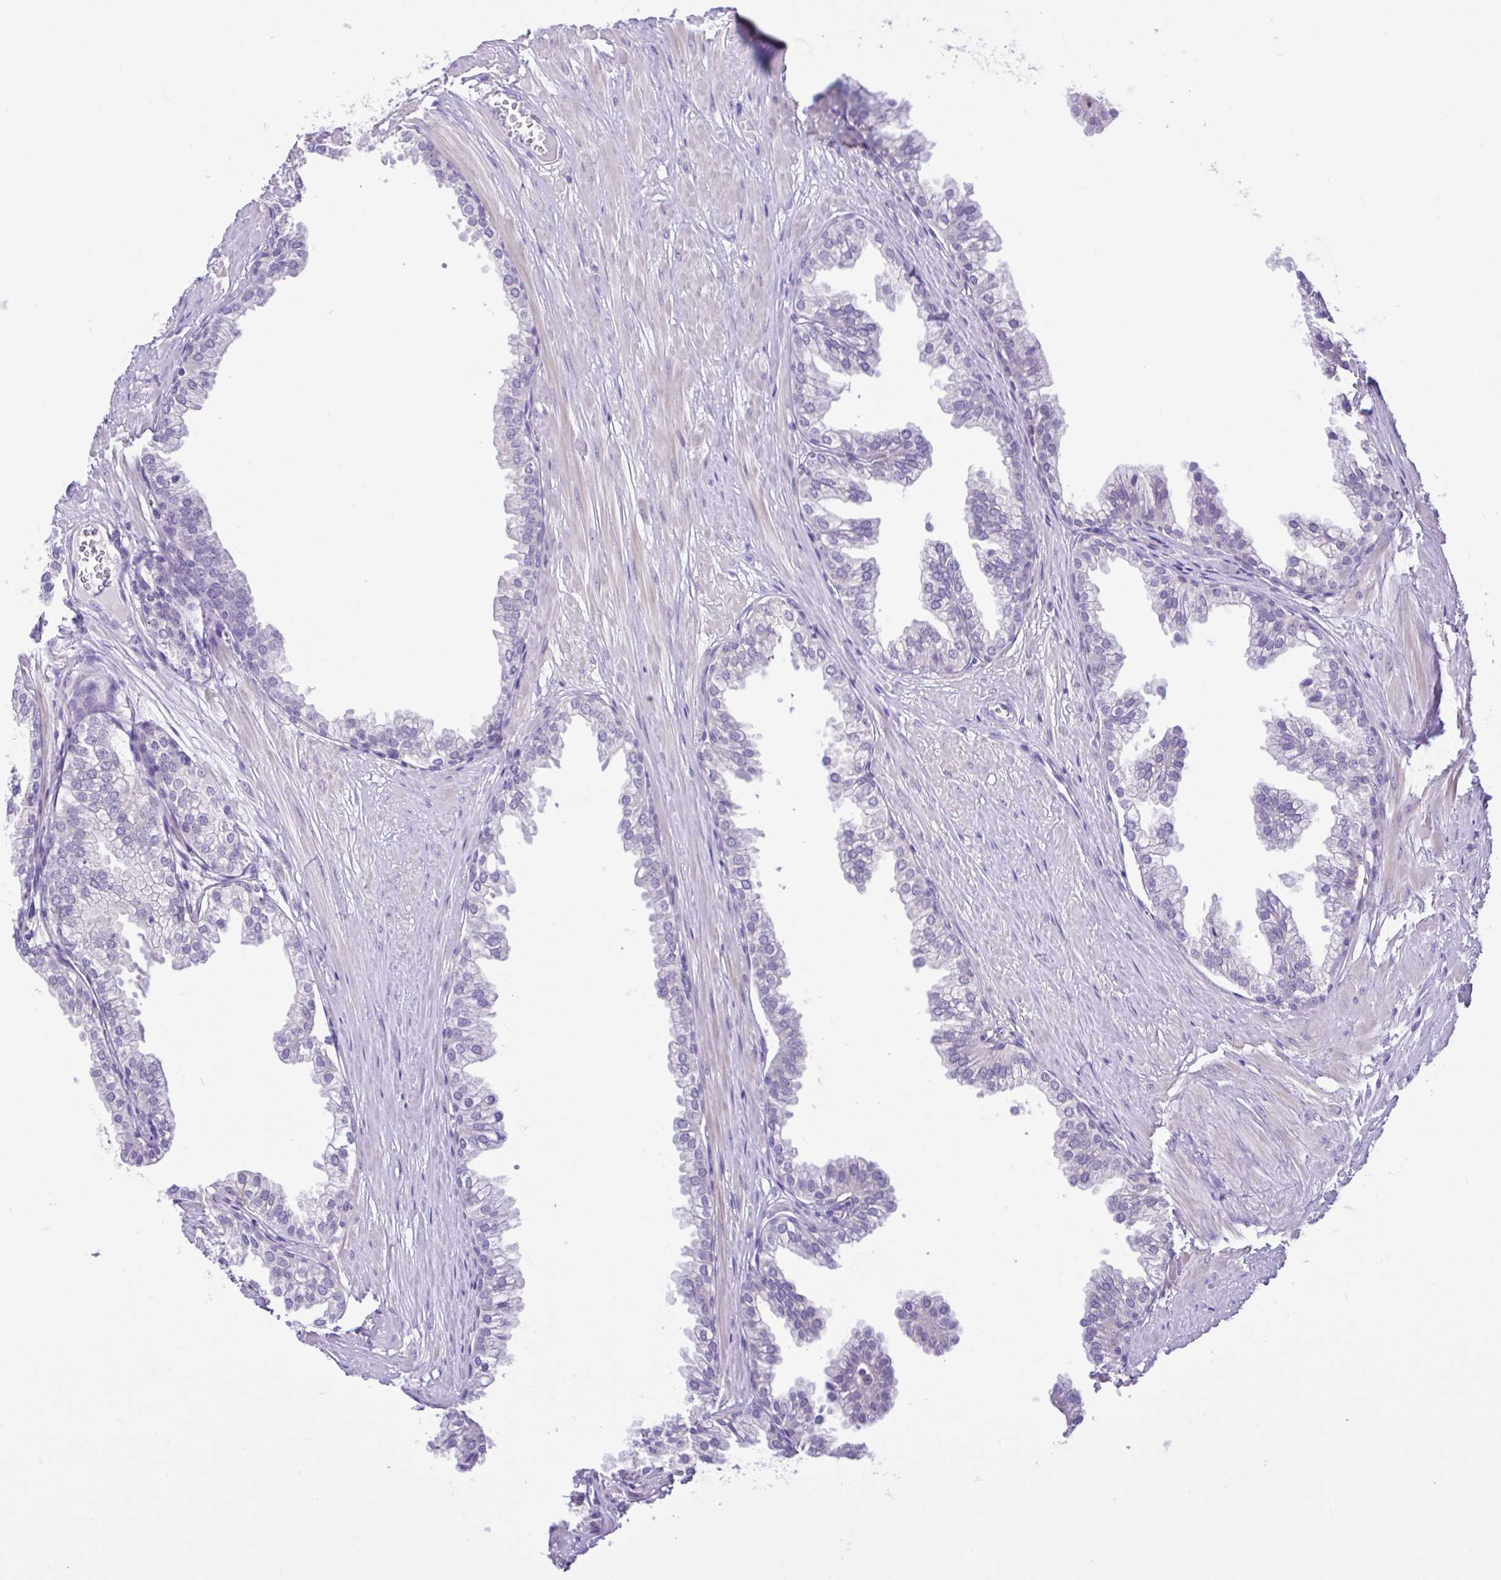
{"staining": {"intensity": "negative", "quantity": "none", "location": "none"}, "tissue": "prostate", "cell_type": "Glandular cells", "image_type": "normal", "snomed": [{"axis": "morphology", "description": "Normal tissue, NOS"}, {"axis": "topography", "description": "Prostate"}, {"axis": "topography", "description": "Peripheral nerve tissue"}], "caption": "Photomicrograph shows no significant protein staining in glandular cells of benign prostate. (DAB (3,3'-diaminobenzidine) immunohistochemistry with hematoxylin counter stain).", "gene": "ANO4", "patient": {"sex": "male", "age": 55}}